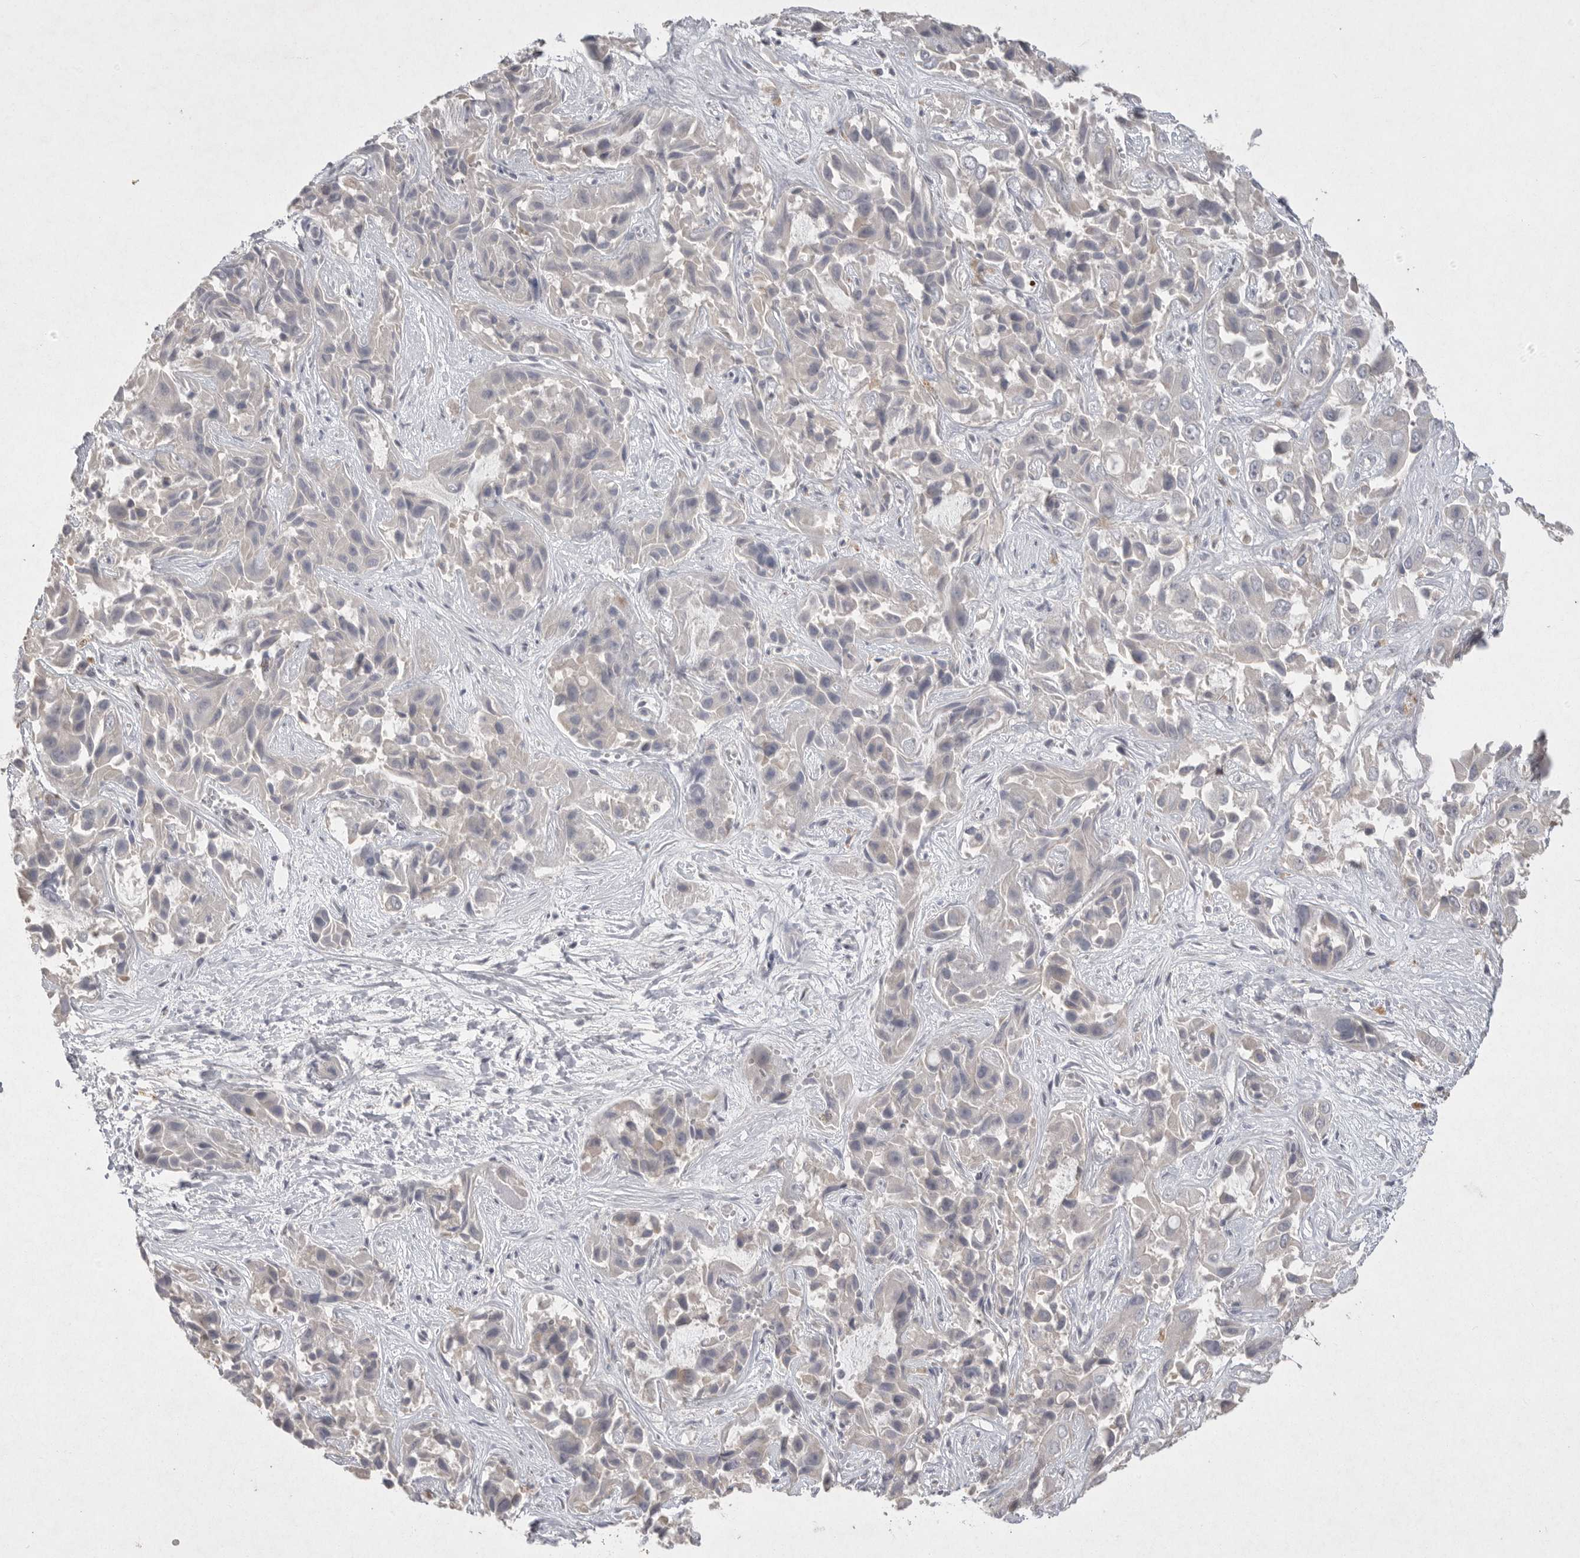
{"staining": {"intensity": "weak", "quantity": "<25%", "location": "cytoplasmic/membranous"}, "tissue": "liver cancer", "cell_type": "Tumor cells", "image_type": "cancer", "snomed": [{"axis": "morphology", "description": "Cholangiocarcinoma"}, {"axis": "topography", "description": "Liver"}], "caption": "Human liver cancer (cholangiocarcinoma) stained for a protein using IHC demonstrates no staining in tumor cells.", "gene": "VANGL2", "patient": {"sex": "female", "age": 52}}